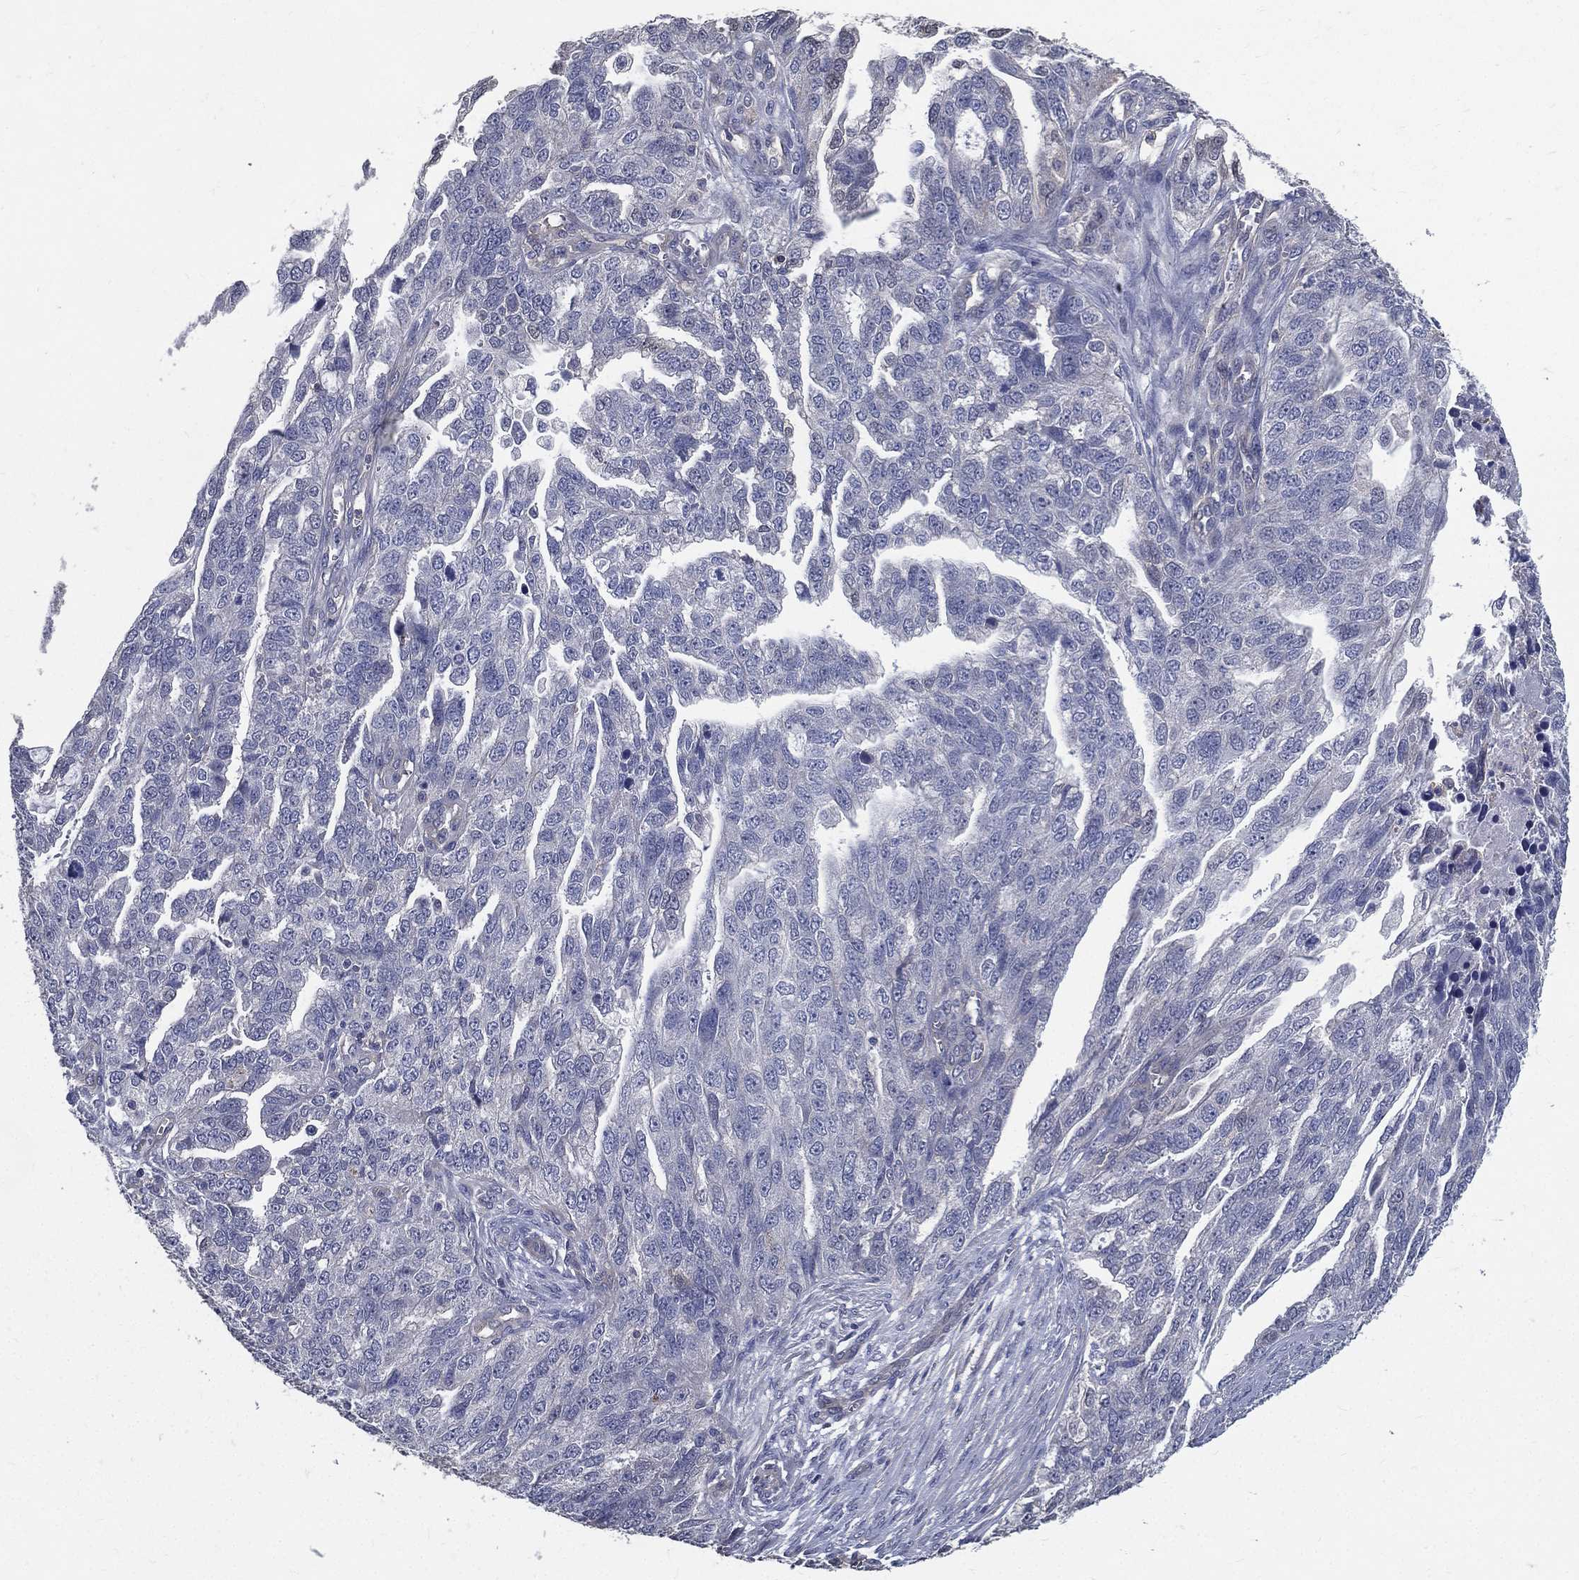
{"staining": {"intensity": "negative", "quantity": "none", "location": "none"}, "tissue": "ovarian cancer", "cell_type": "Tumor cells", "image_type": "cancer", "snomed": [{"axis": "morphology", "description": "Cystadenocarcinoma, serous, NOS"}, {"axis": "topography", "description": "Ovary"}], "caption": "An IHC image of serous cystadenocarcinoma (ovarian) is shown. There is no staining in tumor cells of serous cystadenocarcinoma (ovarian).", "gene": "SERPINB2", "patient": {"sex": "female", "age": 51}}